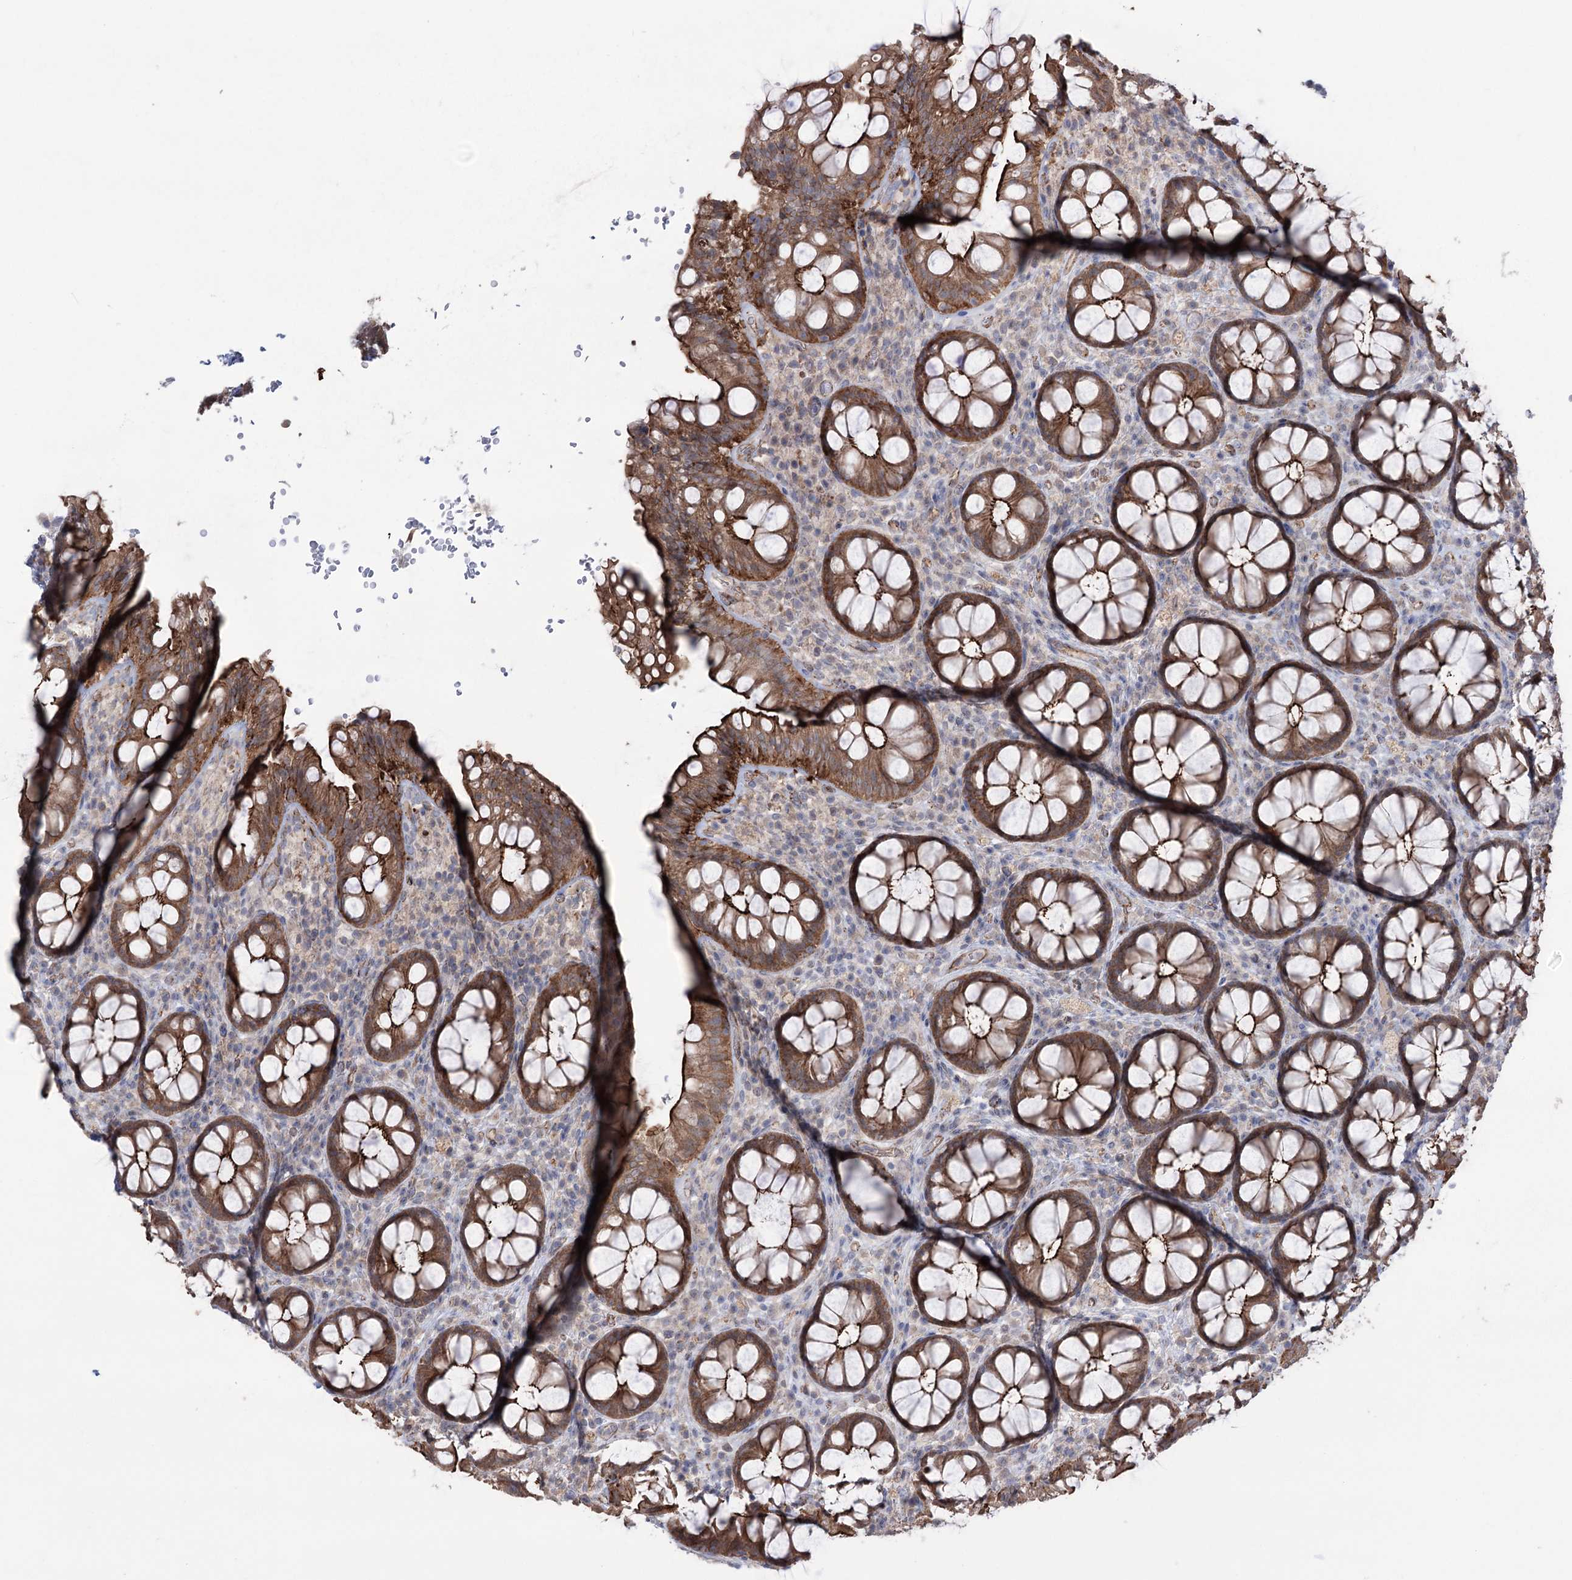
{"staining": {"intensity": "moderate", "quantity": ">75%", "location": "cytoplasmic/membranous"}, "tissue": "rectum", "cell_type": "Glandular cells", "image_type": "normal", "snomed": [{"axis": "morphology", "description": "Normal tissue, NOS"}, {"axis": "topography", "description": "Rectum"}], "caption": "This photomicrograph displays normal rectum stained with IHC to label a protein in brown. The cytoplasmic/membranous of glandular cells show moderate positivity for the protein. Nuclei are counter-stained blue.", "gene": "TRIM71", "patient": {"sex": "male", "age": 83}}